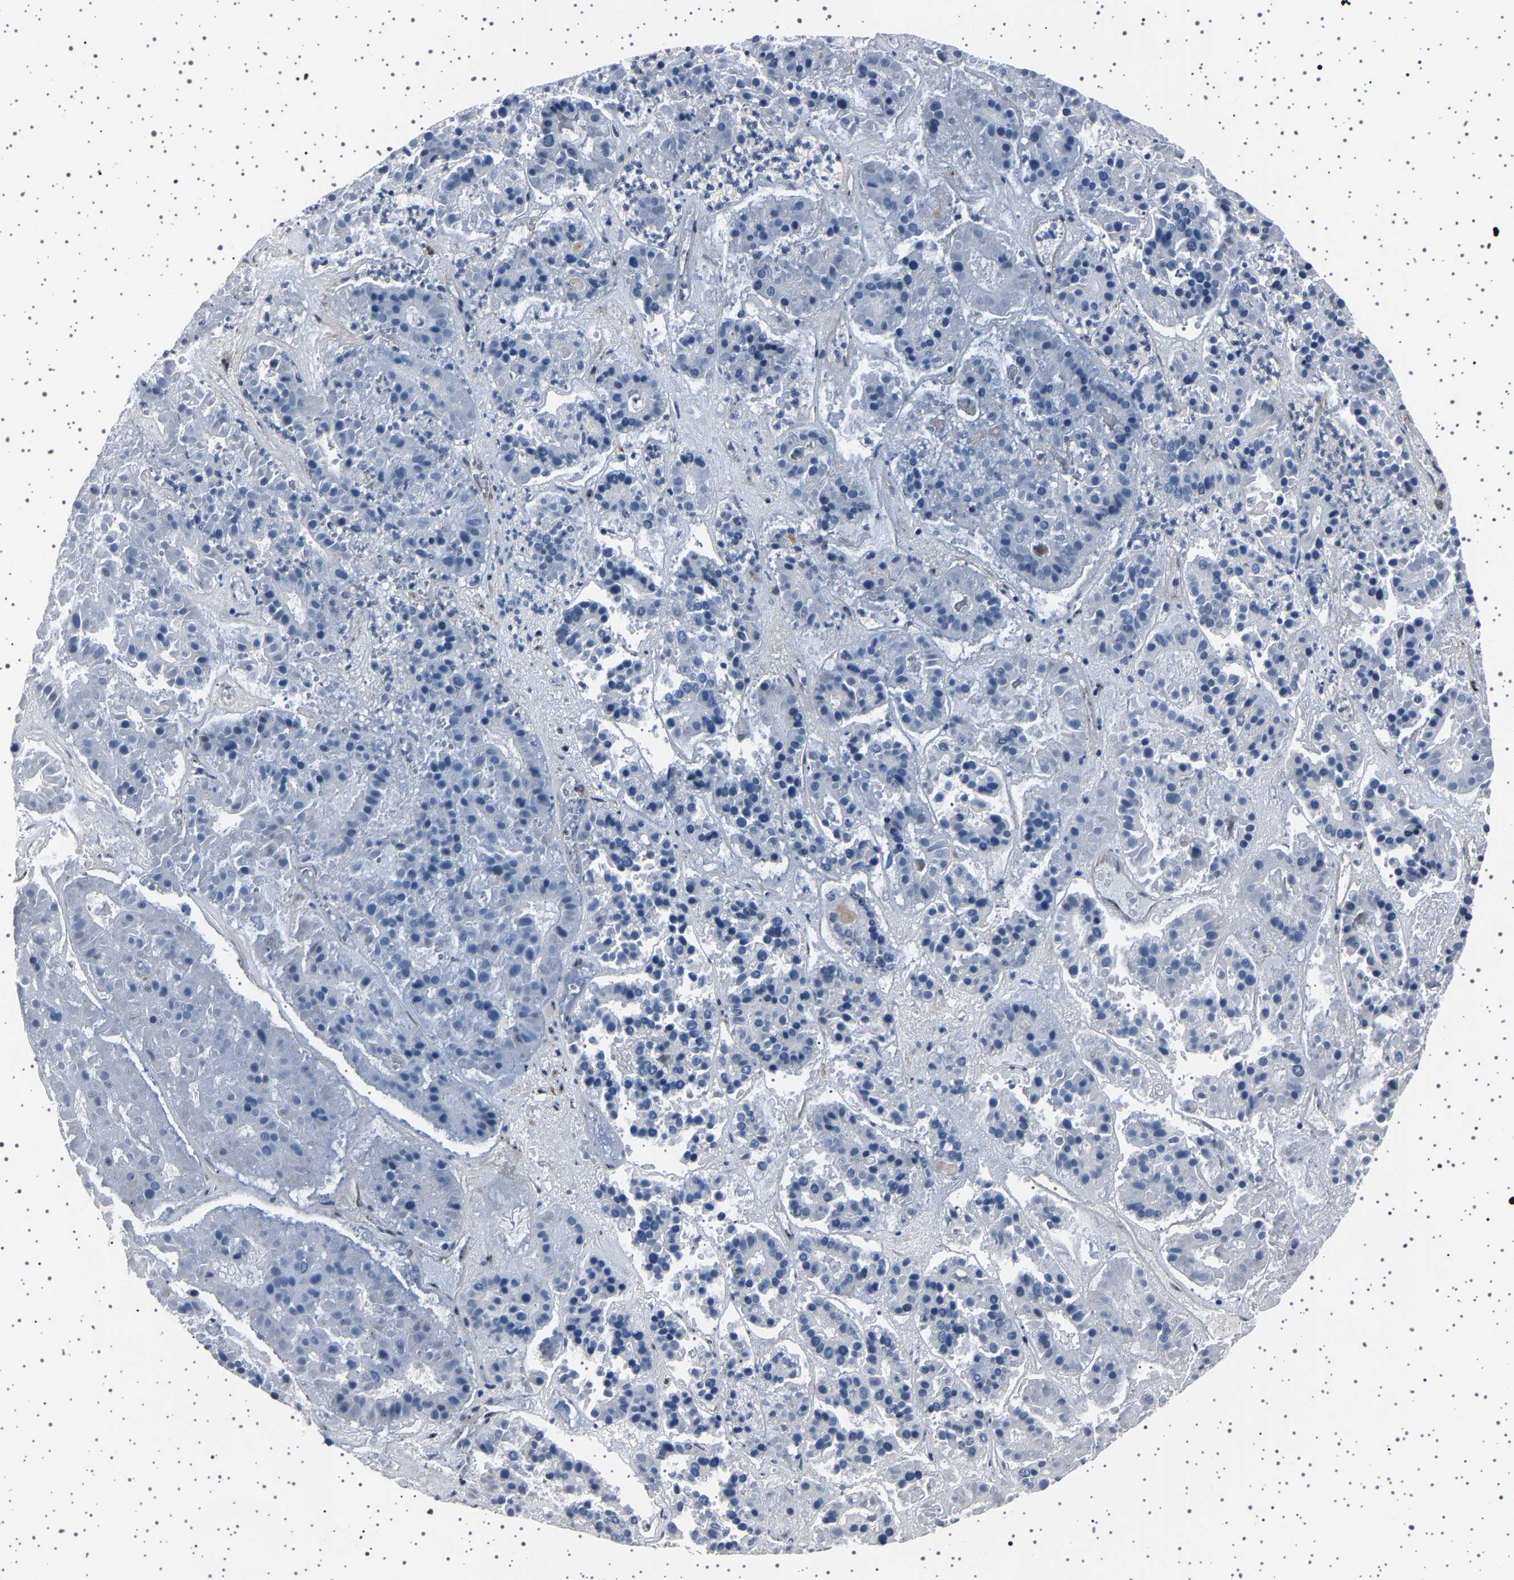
{"staining": {"intensity": "negative", "quantity": "none", "location": "none"}, "tissue": "pancreatic cancer", "cell_type": "Tumor cells", "image_type": "cancer", "snomed": [{"axis": "morphology", "description": "Adenocarcinoma, NOS"}, {"axis": "topography", "description": "Pancreas"}], "caption": "Human pancreatic cancer stained for a protein using IHC shows no positivity in tumor cells.", "gene": "PAK5", "patient": {"sex": "male", "age": 50}}